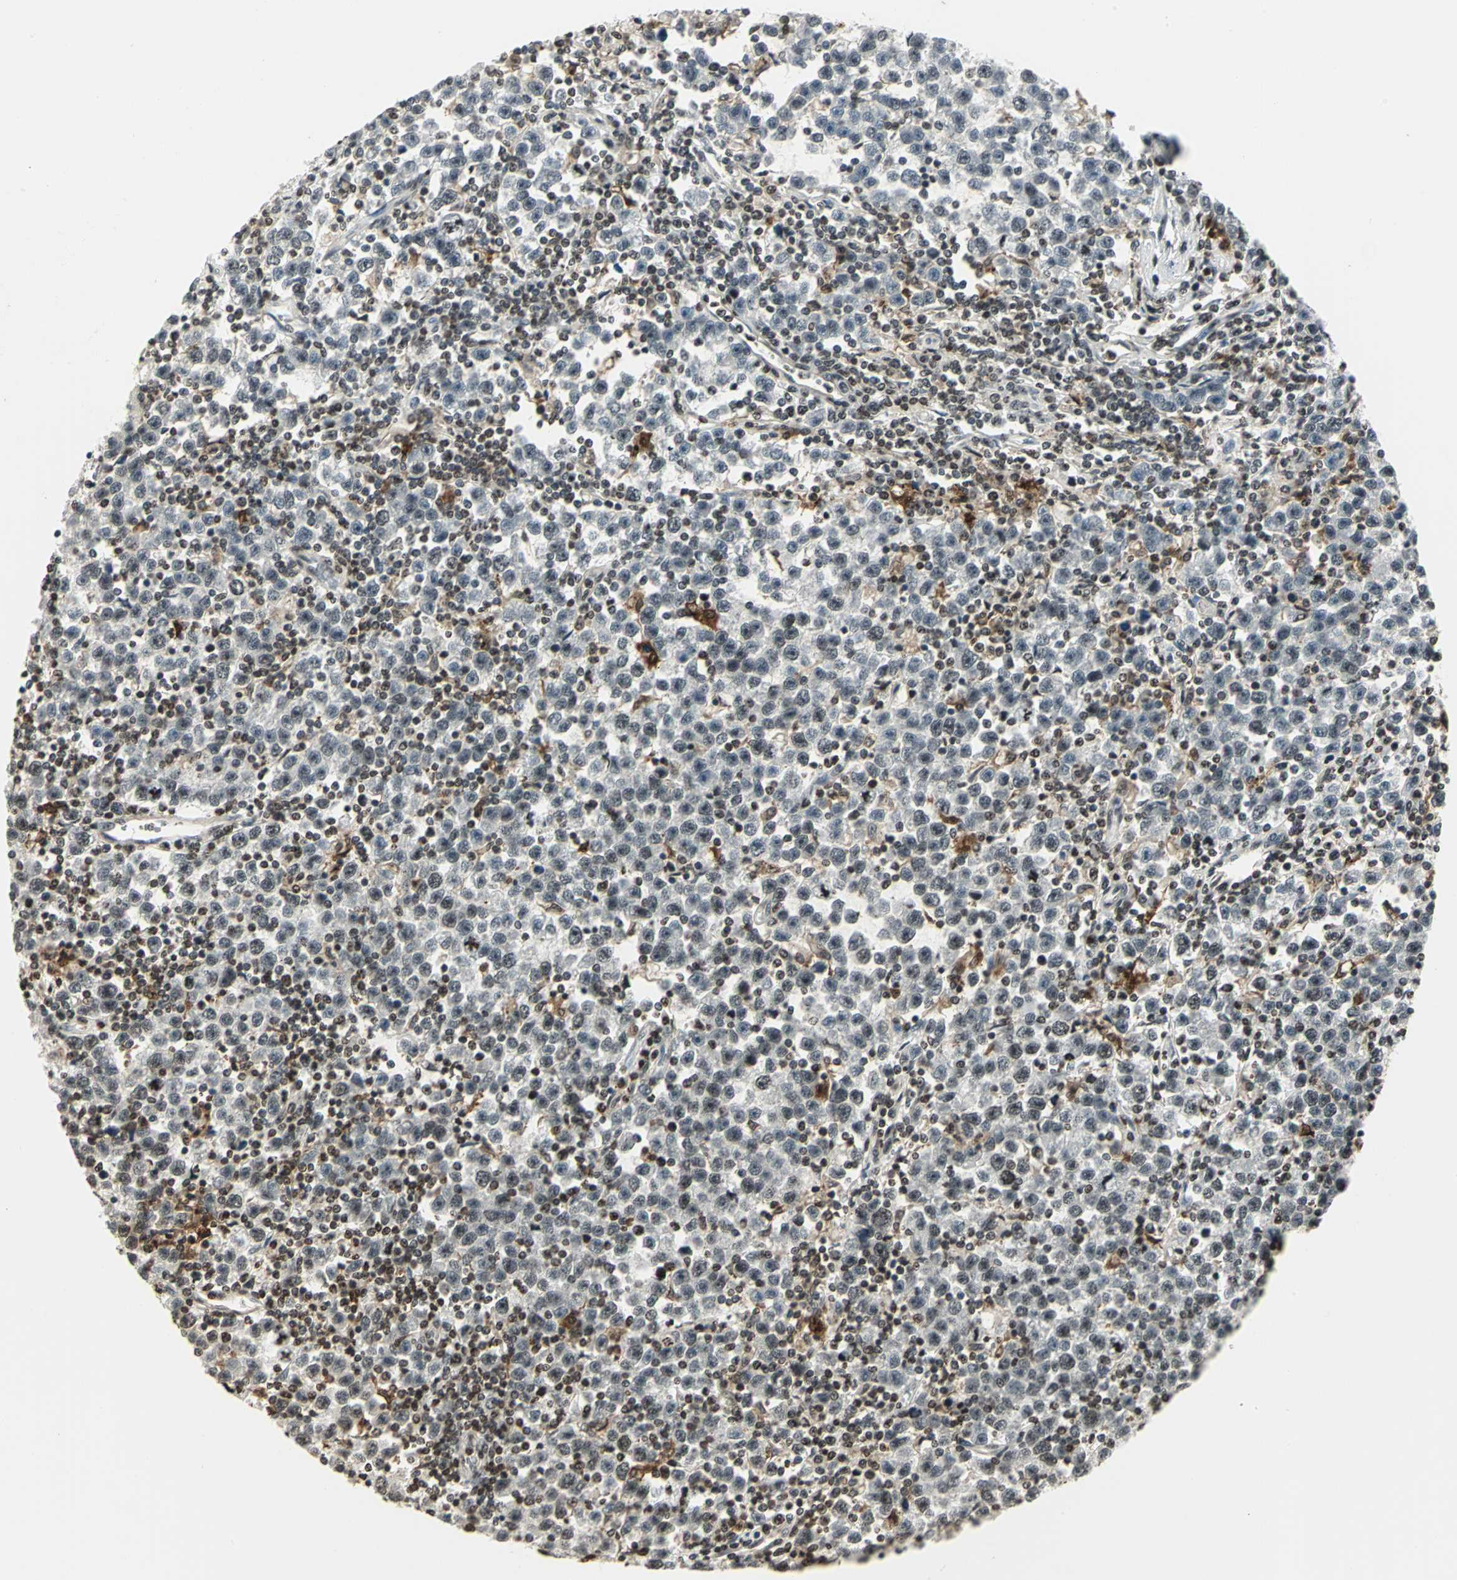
{"staining": {"intensity": "weak", "quantity": "25%-75%", "location": "cytoplasmic/membranous,nuclear"}, "tissue": "testis cancer", "cell_type": "Tumor cells", "image_type": "cancer", "snomed": [{"axis": "morphology", "description": "Seminoma, NOS"}, {"axis": "topography", "description": "Testis"}], "caption": "A histopathology image showing weak cytoplasmic/membranous and nuclear positivity in about 25%-75% of tumor cells in seminoma (testis), as visualized by brown immunohistochemical staining.", "gene": "LGALS3", "patient": {"sex": "male", "age": 43}}